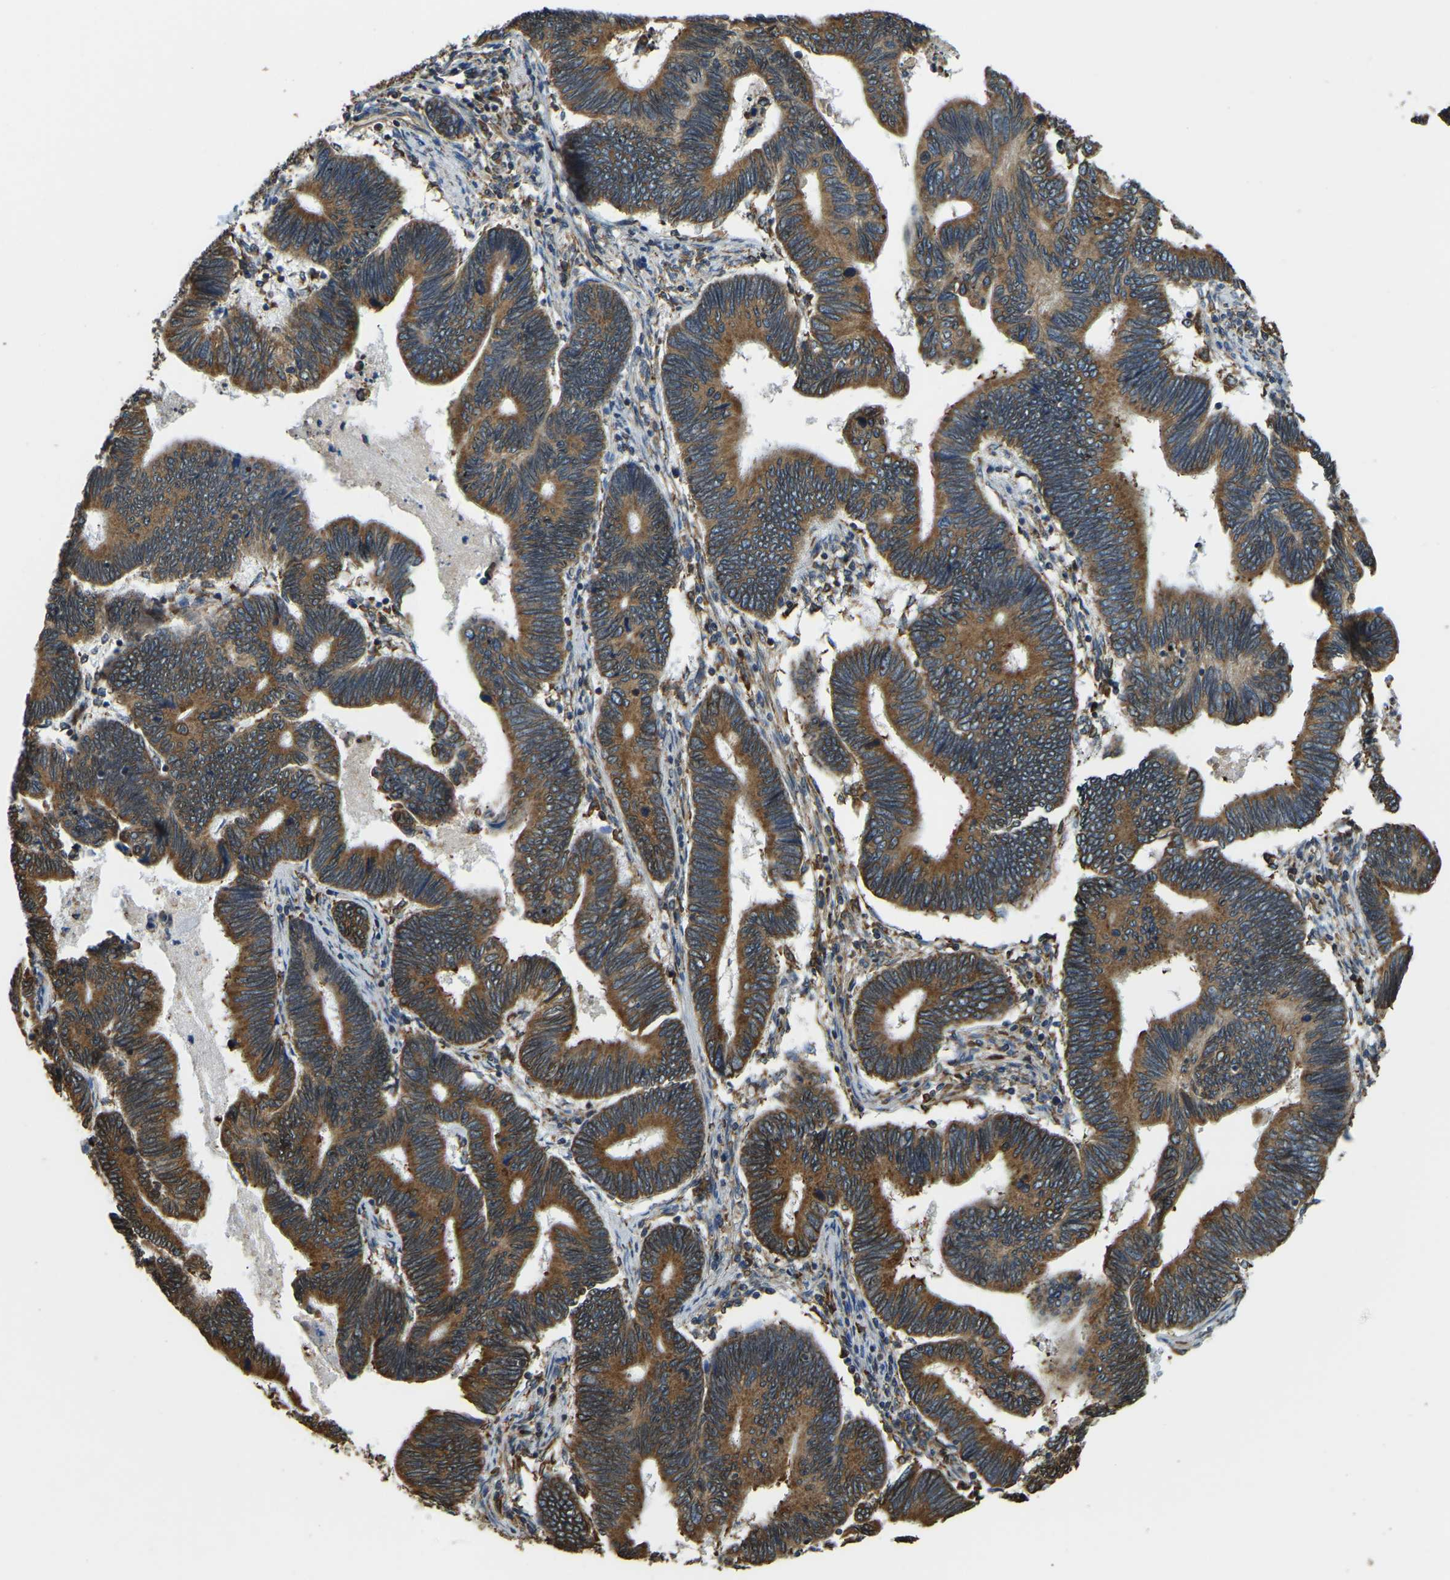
{"staining": {"intensity": "strong", "quantity": ">75%", "location": "cytoplasmic/membranous"}, "tissue": "pancreatic cancer", "cell_type": "Tumor cells", "image_type": "cancer", "snomed": [{"axis": "morphology", "description": "Adenocarcinoma, NOS"}, {"axis": "topography", "description": "Pancreas"}], "caption": "Pancreatic adenocarcinoma stained with DAB (3,3'-diaminobenzidine) IHC demonstrates high levels of strong cytoplasmic/membranous expression in approximately >75% of tumor cells.", "gene": "RNF115", "patient": {"sex": "female", "age": 70}}